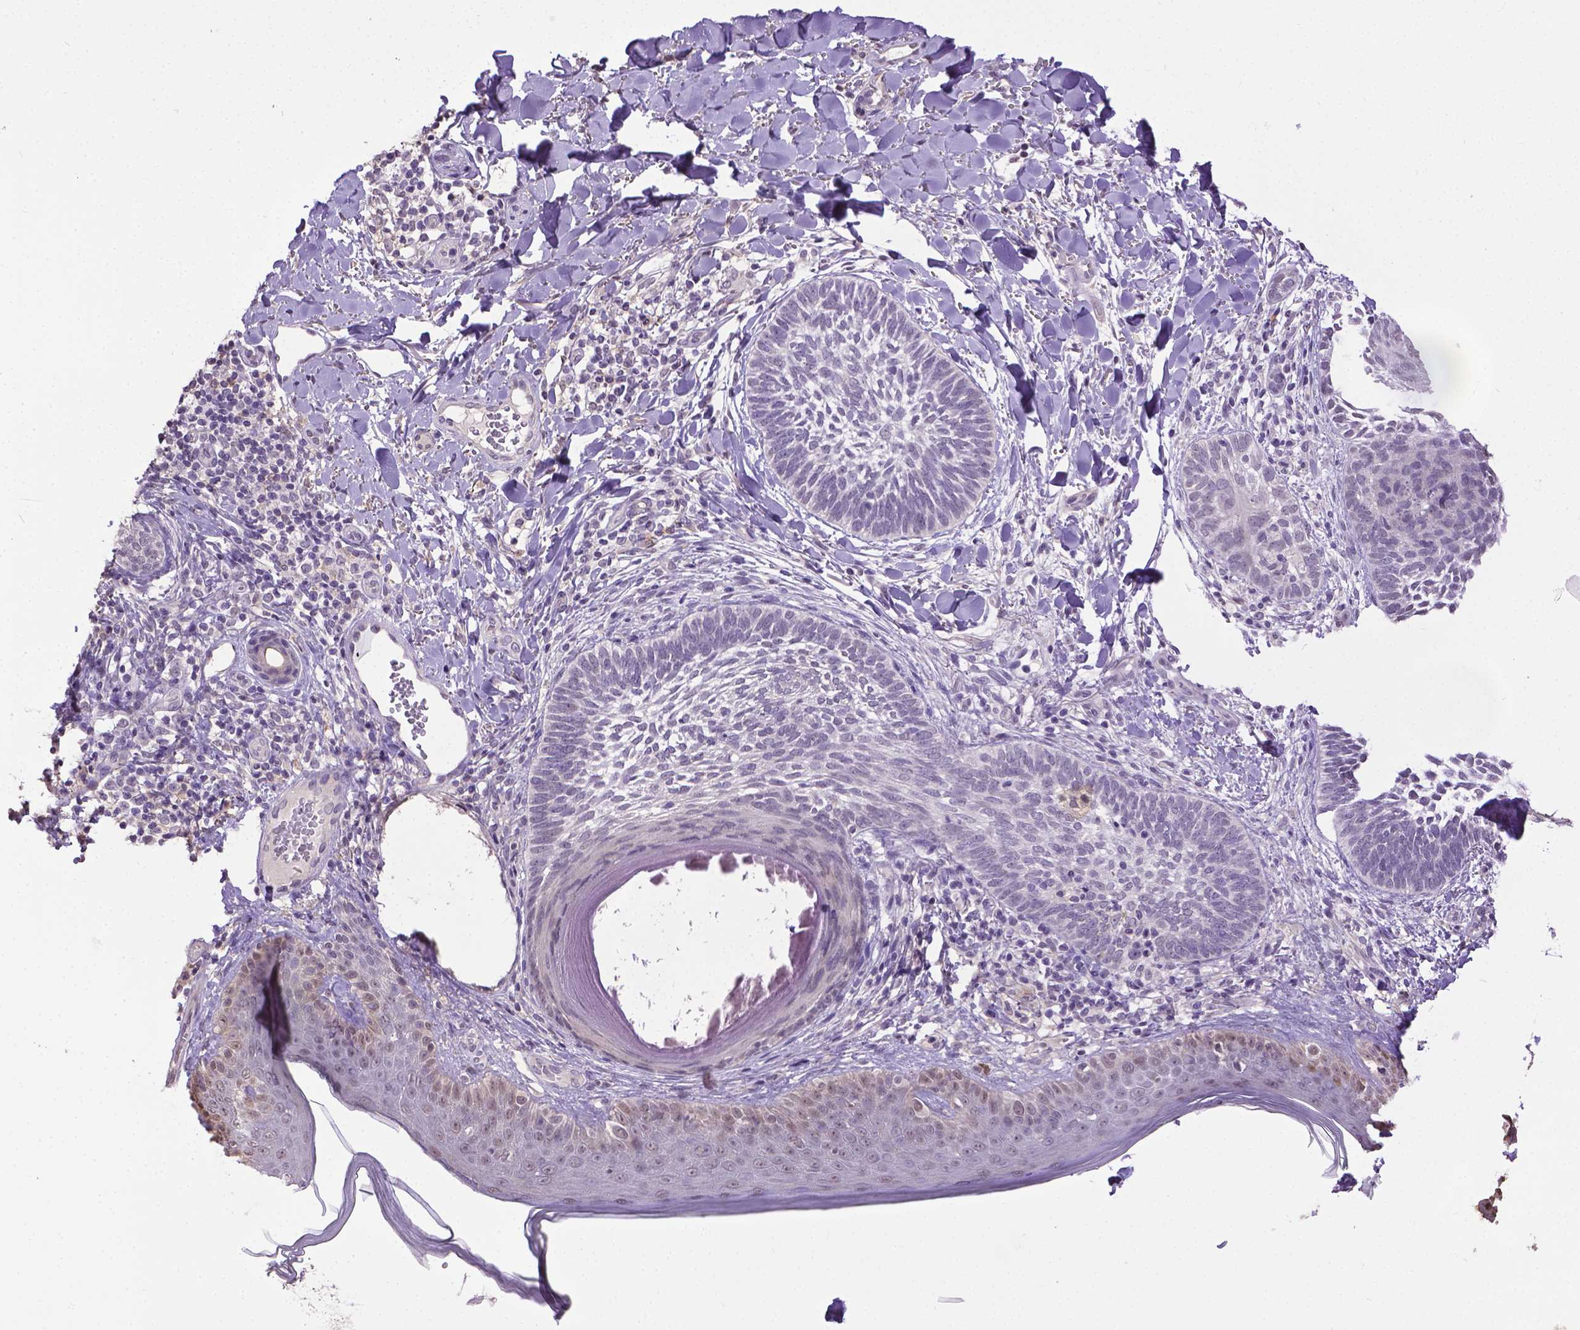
{"staining": {"intensity": "negative", "quantity": "none", "location": "none"}, "tissue": "skin cancer", "cell_type": "Tumor cells", "image_type": "cancer", "snomed": [{"axis": "morphology", "description": "Normal tissue, NOS"}, {"axis": "morphology", "description": "Basal cell carcinoma"}, {"axis": "topography", "description": "Skin"}], "caption": "Skin cancer stained for a protein using IHC shows no positivity tumor cells.", "gene": "CPM", "patient": {"sex": "male", "age": 46}}